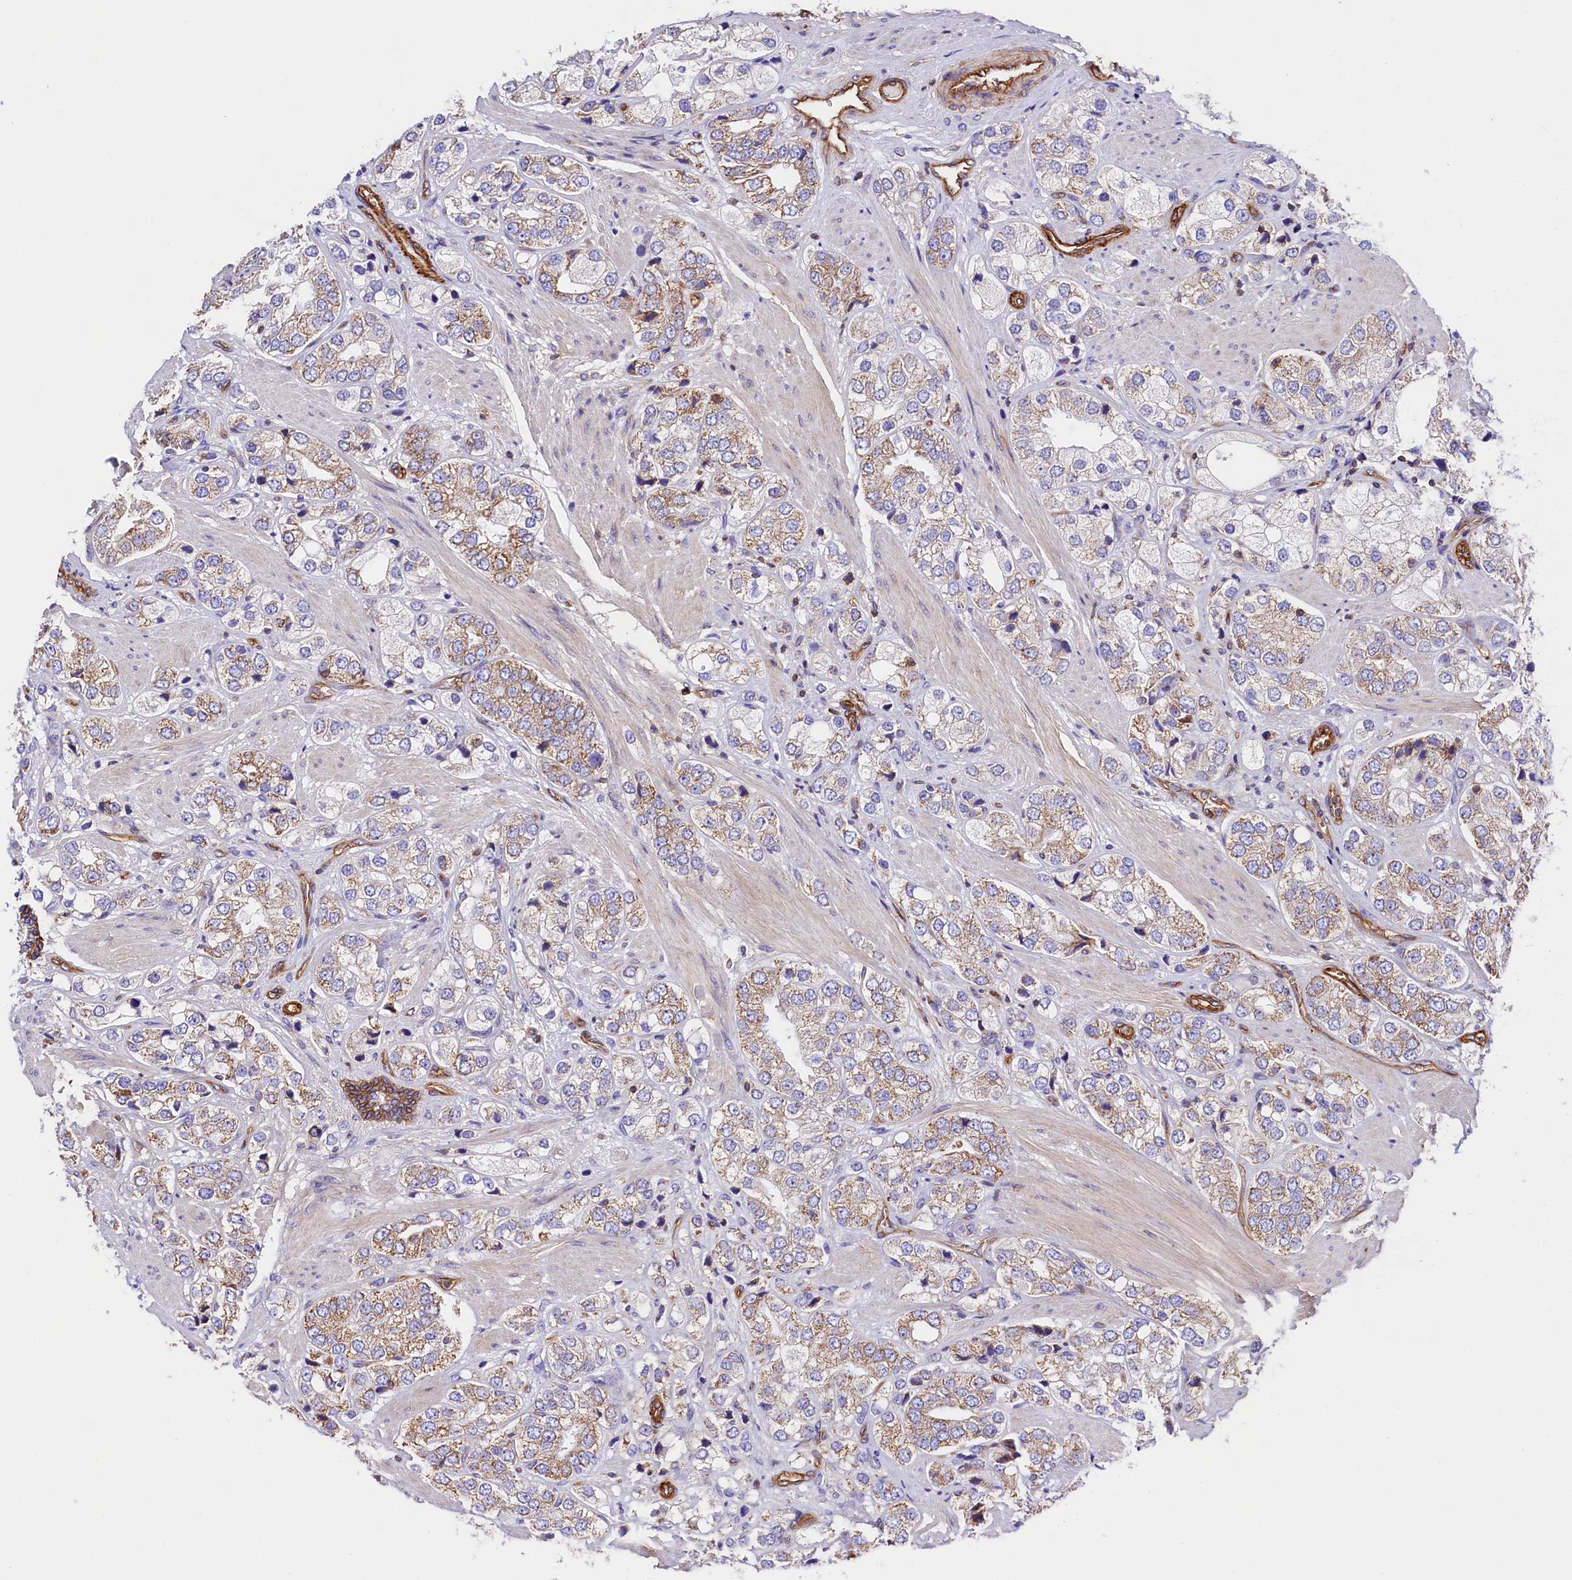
{"staining": {"intensity": "moderate", "quantity": "25%-75%", "location": "cytoplasmic/membranous"}, "tissue": "prostate cancer", "cell_type": "Tumor cells", "image_type": "cancer", "snomed": [{"axis": "morphology", "description": "Adenocarcinoma, High grade"}, {"axis": "topography", "description": "Prostate"}], "caption": "The immunohistochemical stain labels moderate cytoplasmic/membranous expression in tumor cells of prostate cancer tissue.", "gene": "ATP2B4", "patient": {"sex": "male", "age": 50}}